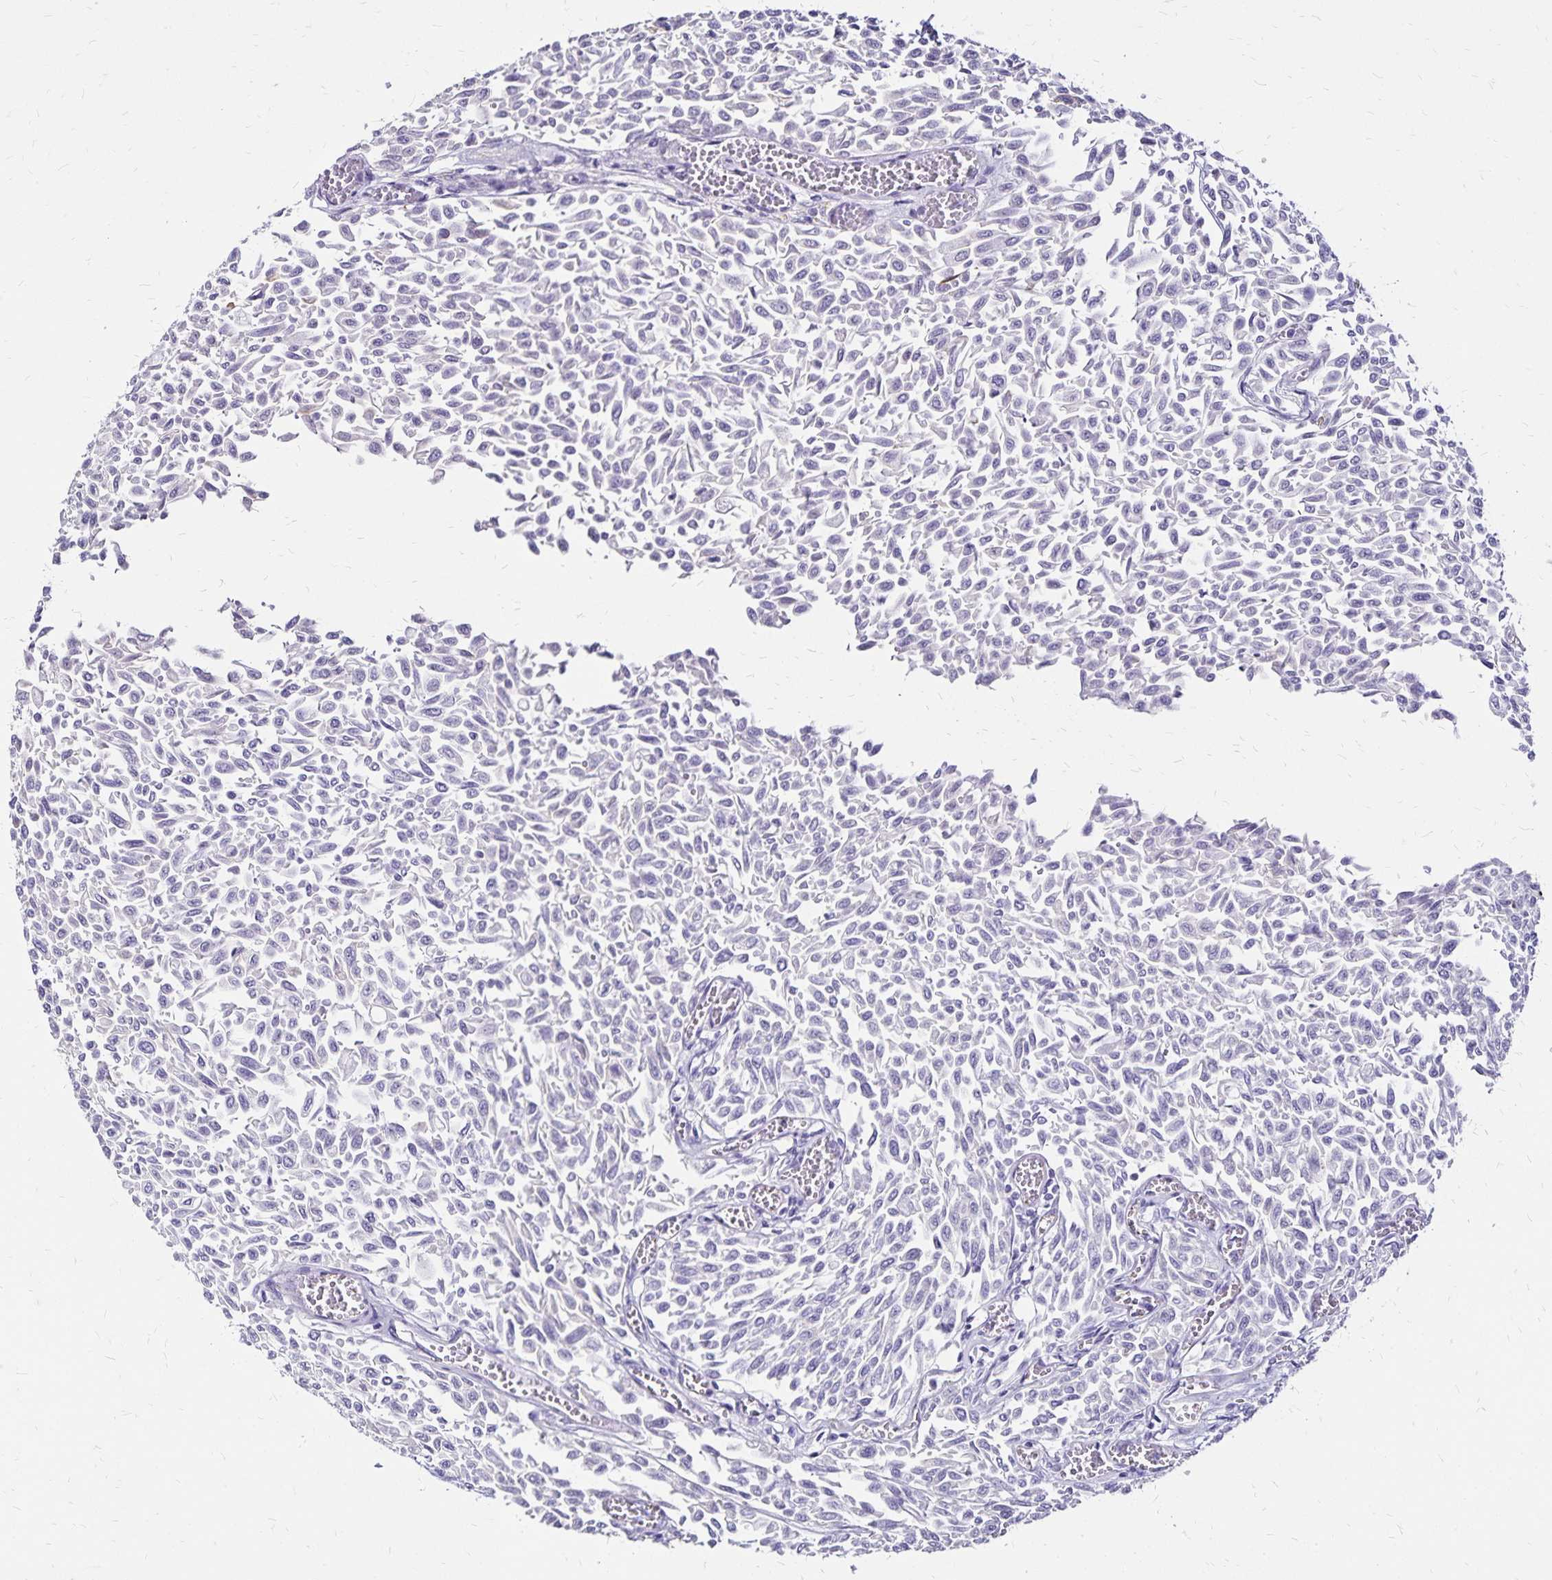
{"staining": {"intensity": "negative", "quantity": "none", "location": "none"}, "tissue": "urothelial cancer", "cell_type": "Tumor cells", "image_type": "cancer", "snomed": [{"axis": "morphology", "description": "Urothelial carcinoma, NOS"}, {"axis": "topography", "description": "Urinary bladder"}], "caption": "High power microscopy image of an IHC image of transitional cell carcinoma, revealing no significant staining in tumor cells.", "gene": "KISS1", "patient": {"sex": "male", "age": 59}}